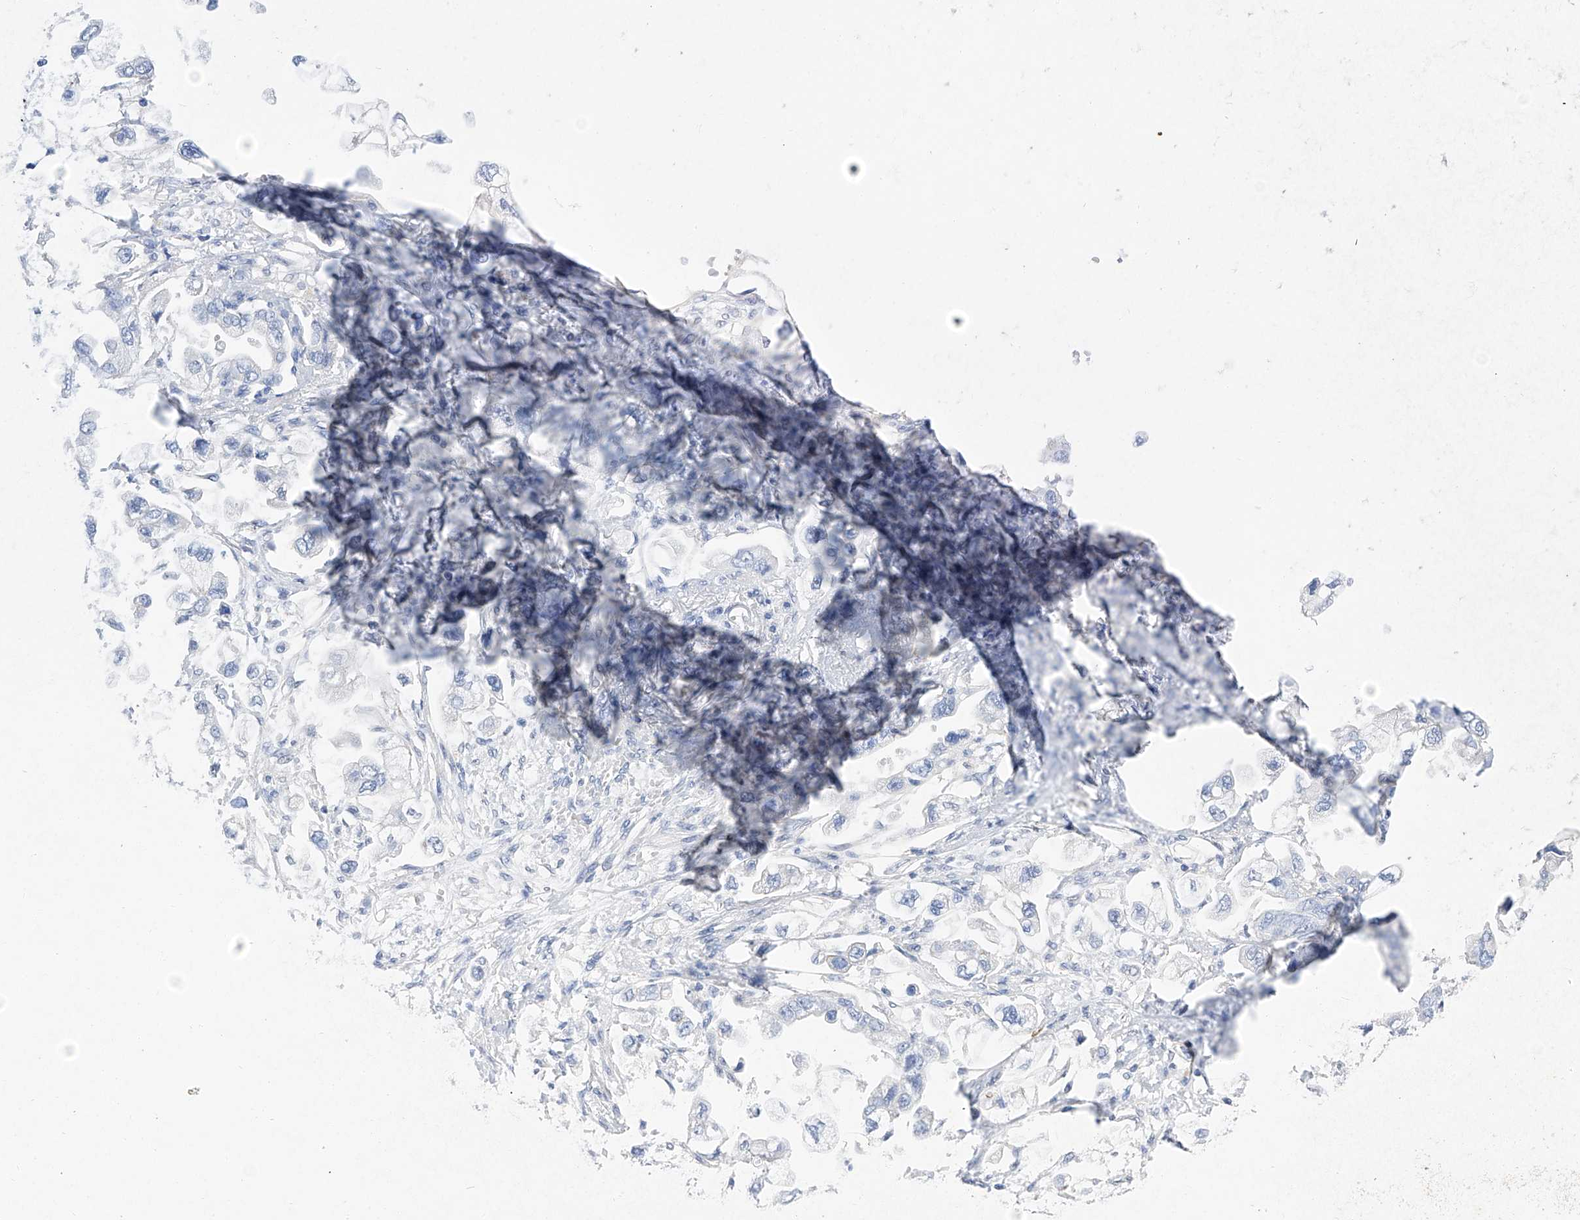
{"staining": {"intensity": "negative", "quantity": "none", "location": "none"}, "tissue": "stomach cancer", "cell_type": "Tumor cells", "image_type": "cancer", "snomed": [{"axis": "morphology", "description": "Adenocarcinoma, NOS"}, {"axis": "topography", "description": "Stomach"}], "caption": "DAB immunohistochemical staining of stomach adenocarcinoma reveals no significant positivity in tumor cells.", "gene": "PGM3", "patient": {"sex": "male", "age": 62}}